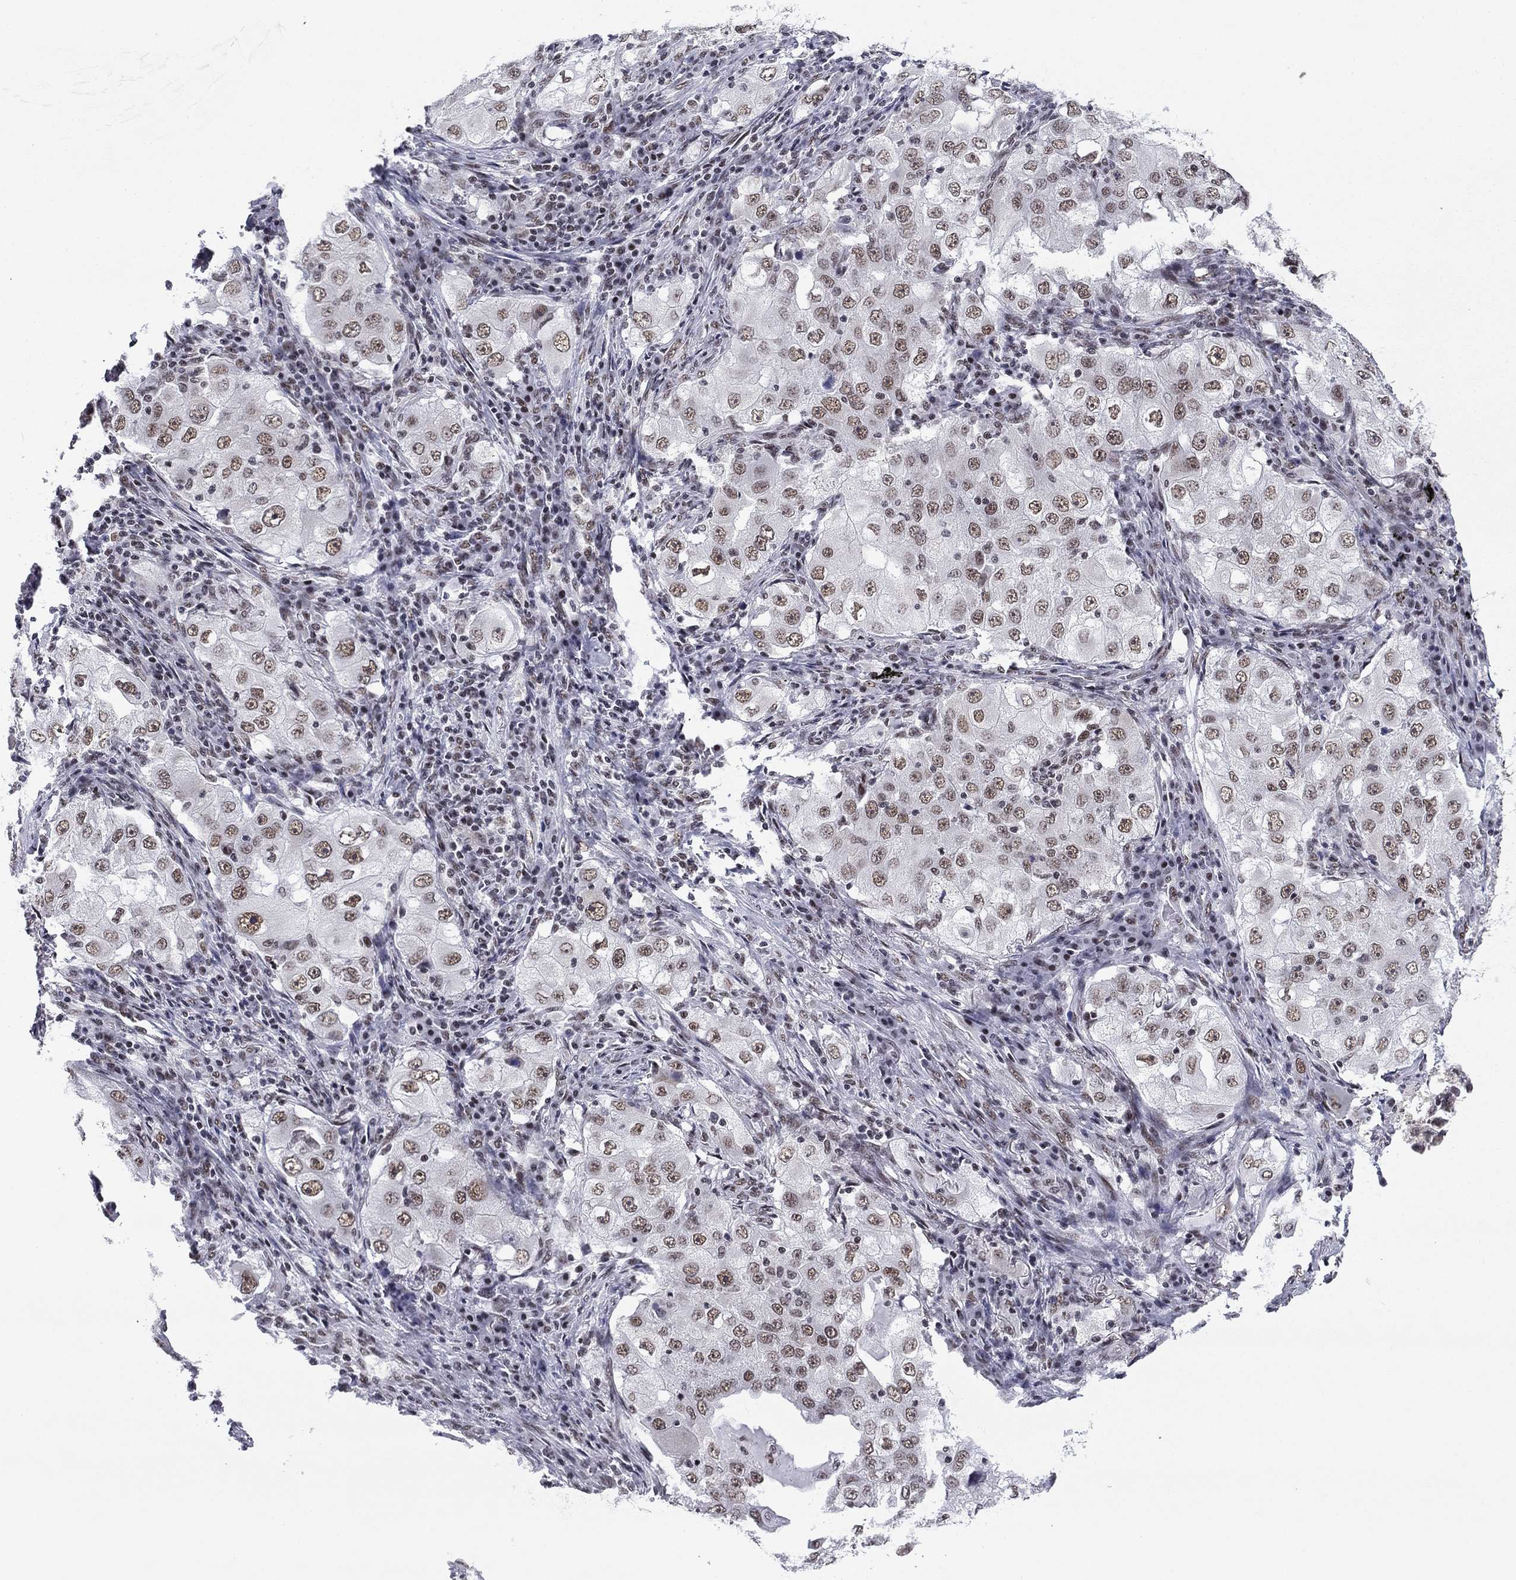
{"staining": {"intensity": "weak", "quantity": ">75%", "location": "nuclear"}, "tissue": "lung cancer", "cell_type": "Tumor cells", "image_type": "cancer", "snomed": [{"axis": "morphology", "description": "Adenocarcinoma, NOS"}, {"axis": "topography", "description": "Lung"}], "caption": "Immunohistochemical staining of lung adenocarcinoma displays low levels of weak nuclear staining in approximately >75% of tumor cells.", "gene": "ETV5", "patient": {"sex": "female", "age": 61}}